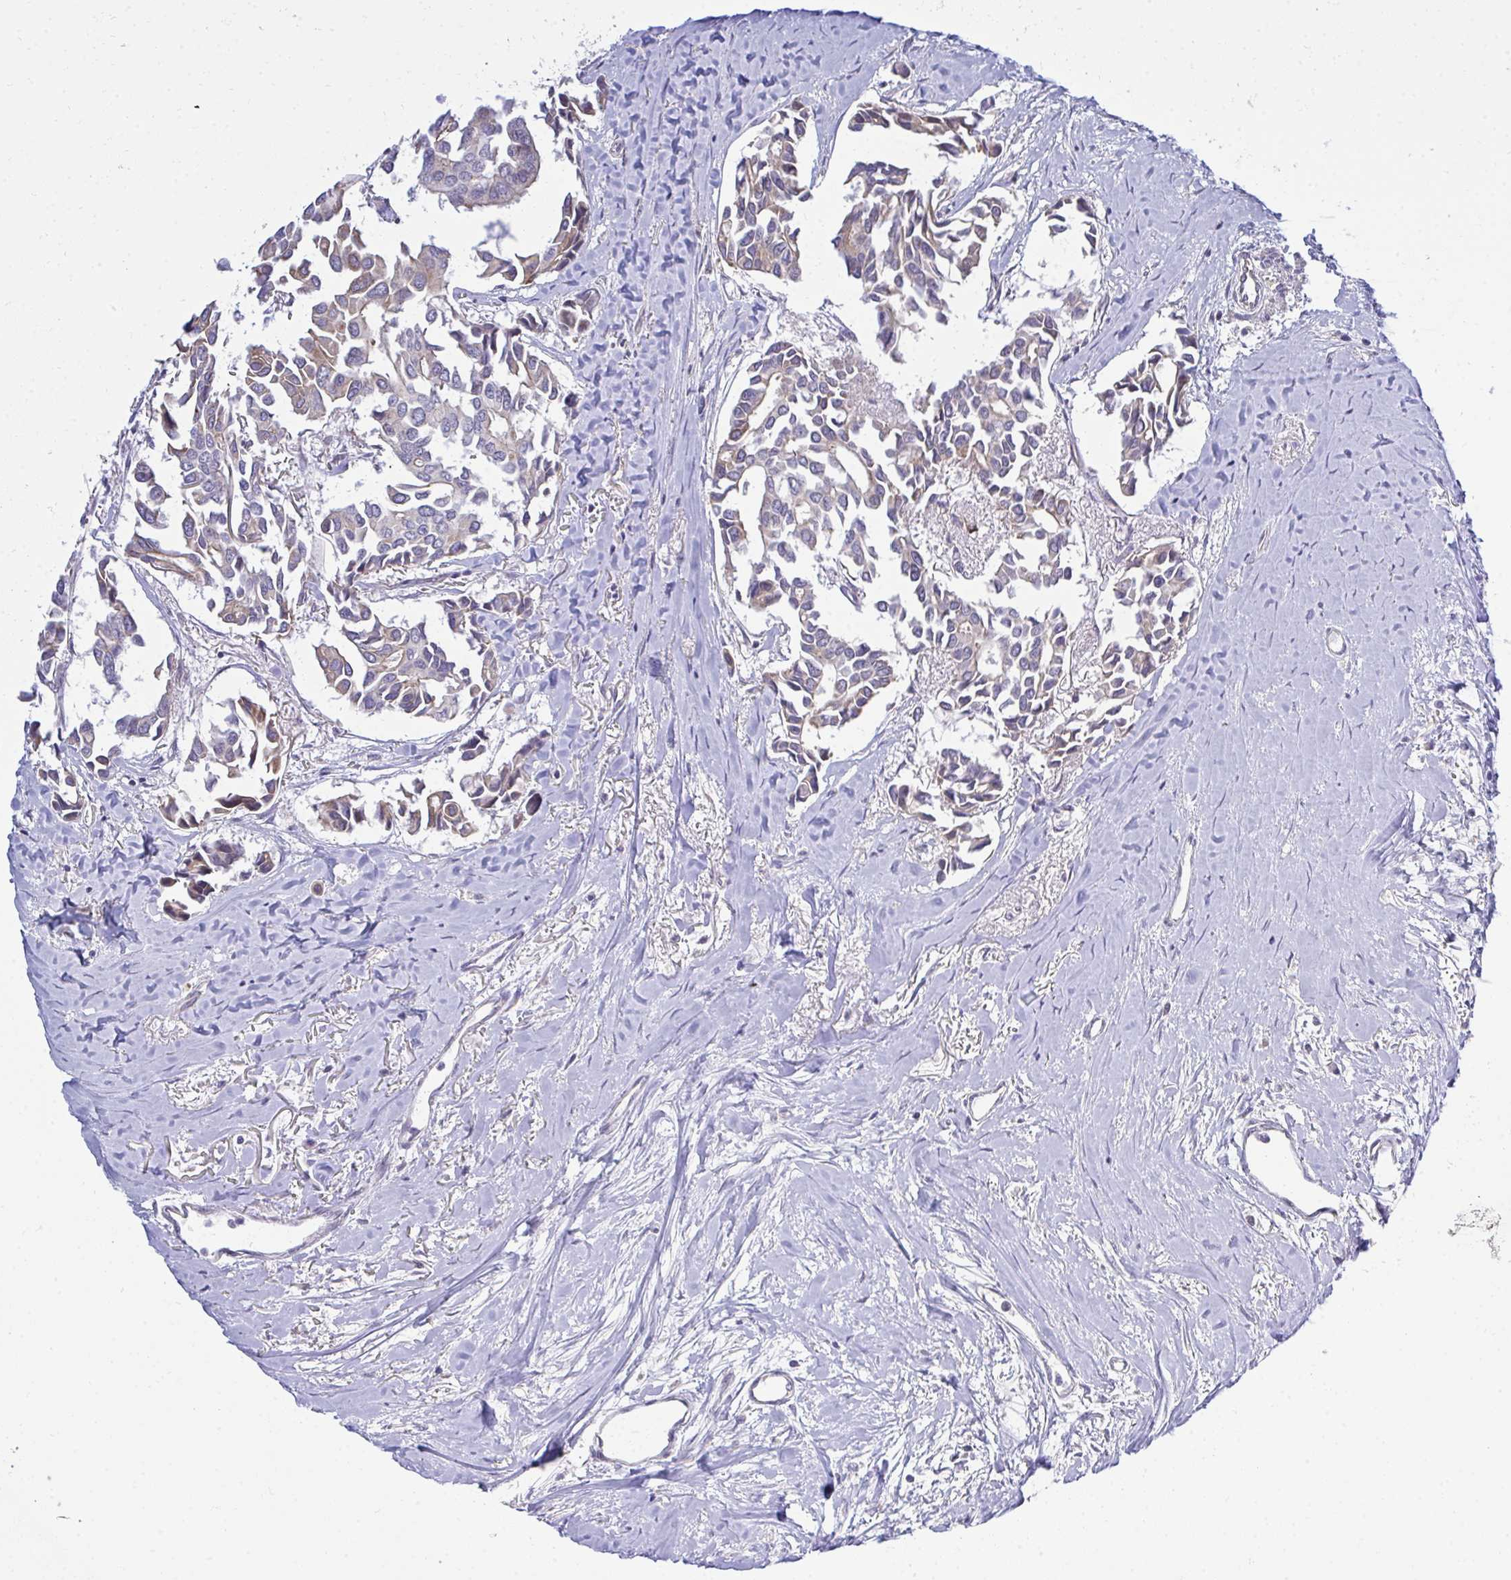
{"staining": {"intensity": "weak", "quantity": "25%-75%", "location": "cytoplasmic/membranous"}, "tissue": "breast cancer", "cell_type": "Tumor cells", "image_type": "cancer", "snomed": [{"axis": "morphology", "description": "Duct carcinoma"}, {"axis": "topography", "description": "Breast"}], "caption": "Protein analysis of breast intraductal carcinoma tissue exhibits weak cytoplasmic/membranous staining in approximately 25%-75% of tumor cells.", "gene": "XAF1", "patient": {"sex": "female", "age": 54}}